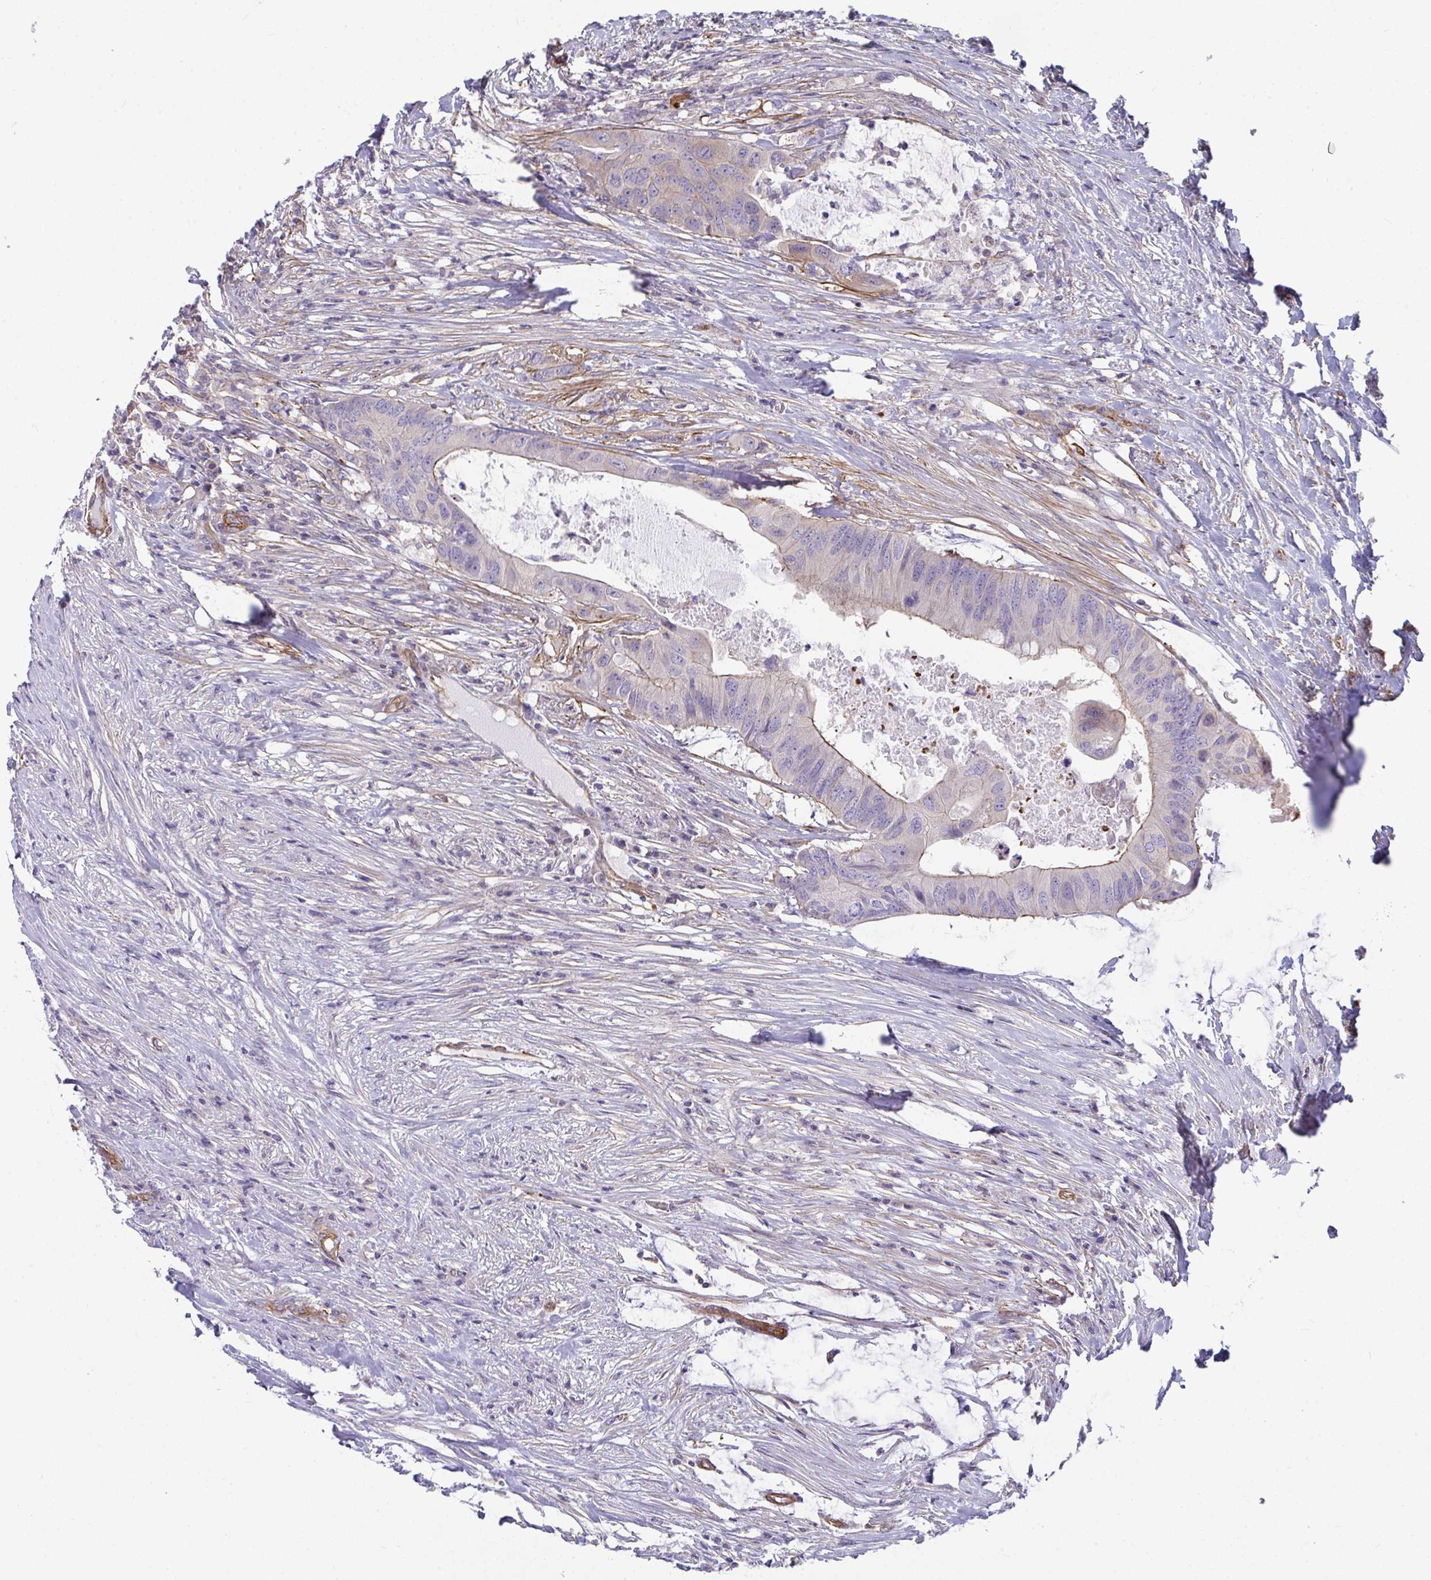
{"staining": {"intensity": "weak", "quantity": "<25%", "location": "cytoplasmic/membranous"}, "tissue": "colorectal cancer", "cell_type": "Tumor cells", "image_type": "cancer", "snomed": [{"axis": "morphology", "description": "Adenocarcinoma, NOS"}, {"axis": "topography", "description": "Colon"}], "caption": "There is no significant positivity in tumor cells of colorectal adenocarcinoma.", "gene": "MYL12A", "patient": {"sex": "male", "age": 71}}